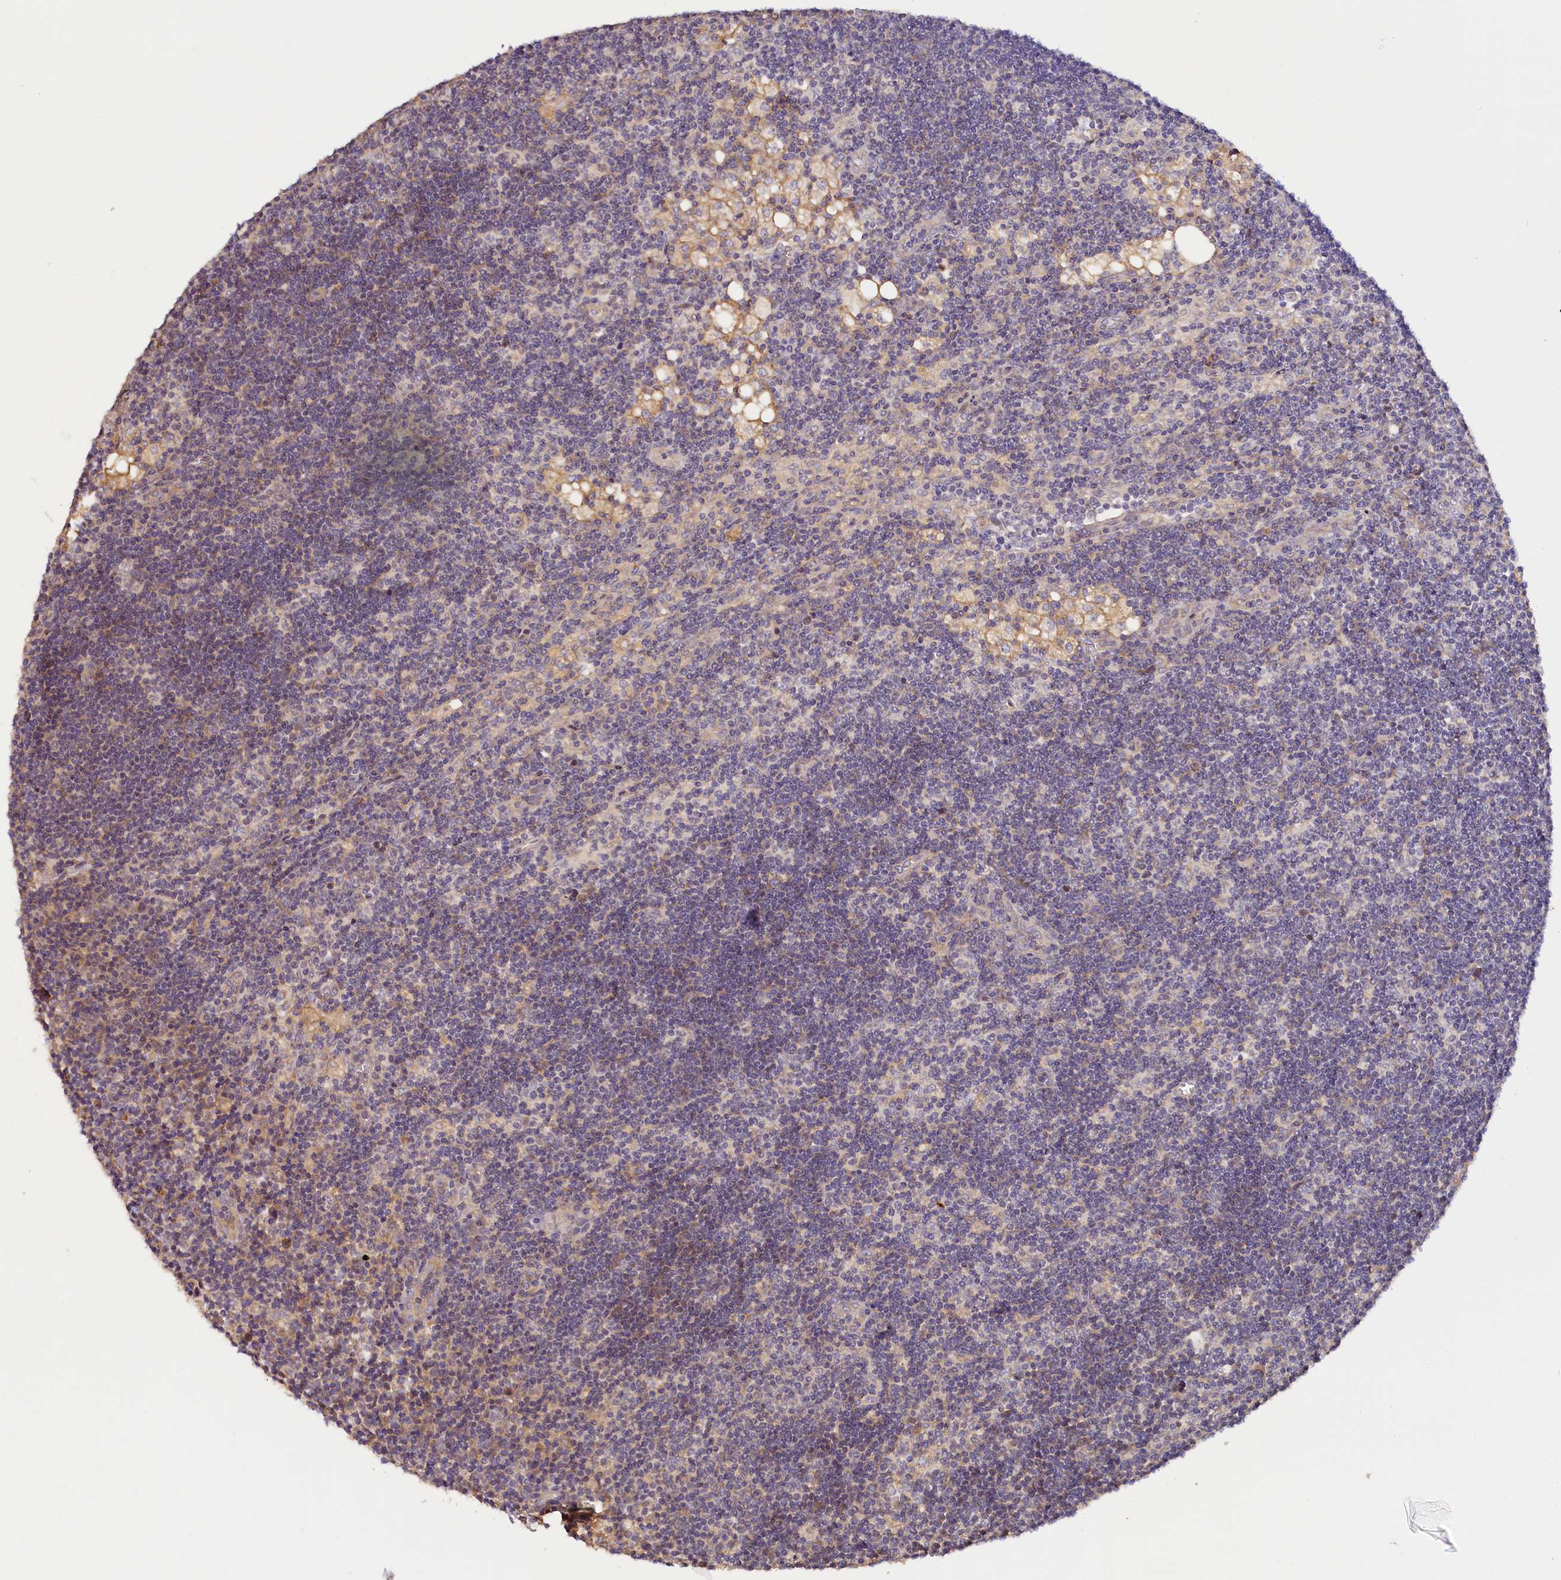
{"staining": {"intensity": "negative", "quantity": "none", "location": "none"}, "tissue": "lymph node", "cell_type": "Germinal center cells", "image_type": "normal", "snomed": [{"axis": "morphology", "description": "Normal tissue, NOS"}, {"axis": "topography", "description": "Lymph node"}], "caption": "This is an immunohistochemistry micrograph of unremarkable lymph node. There is no staining in germinal center cells.", "gene": "KATNB1", "patient": {"sex": "male", "age": 24}}